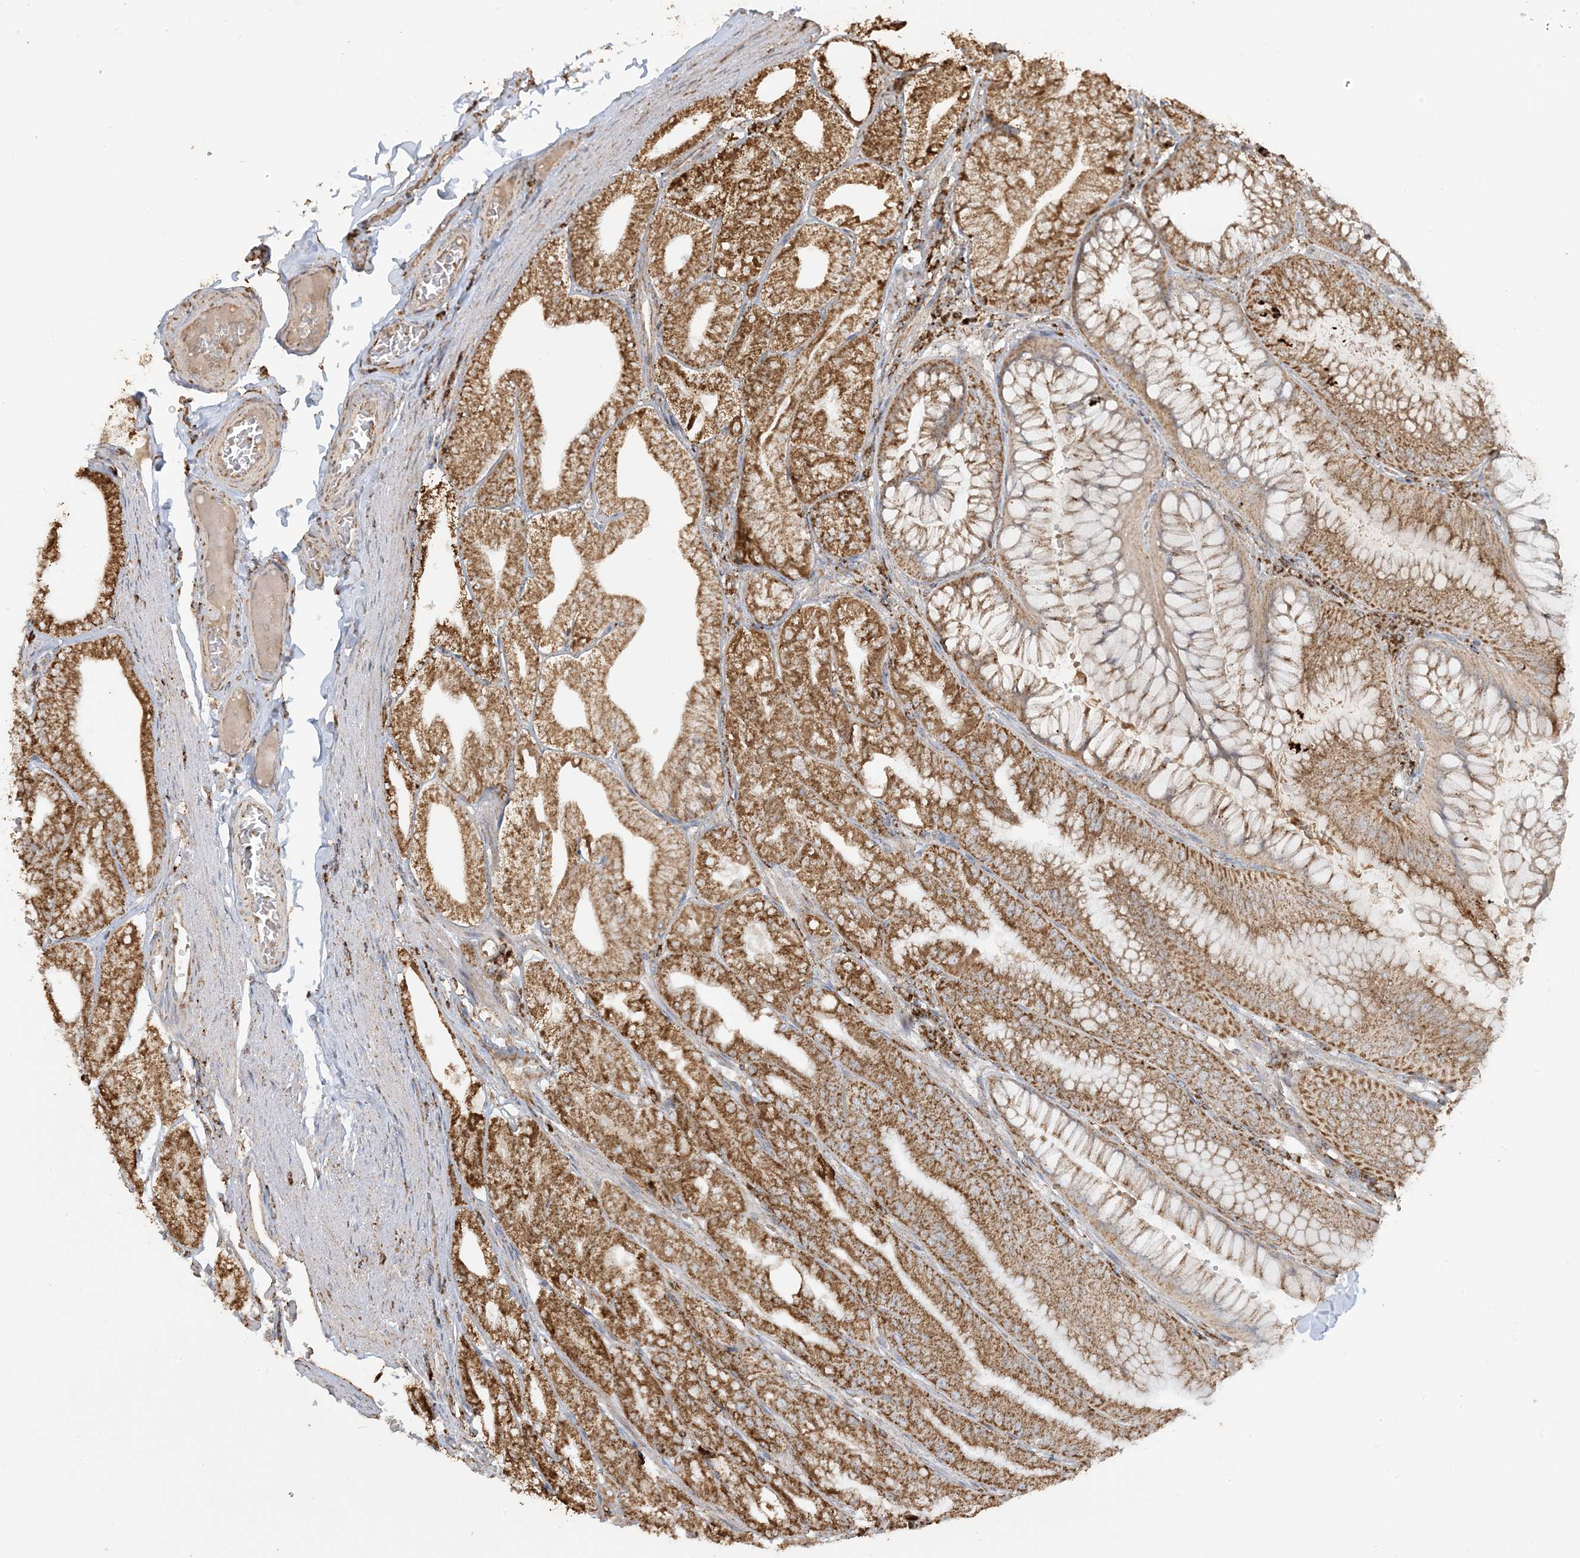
{"staining": {"intensity": "moderate", "quantity": ">75%", "location": "cytoplasmic/membranous"}, "tissue": "stomach", "cell_type": "Glandular cells", "image_type": "normal", "snomed": [{"axis": "morphology", "description": "Normal tissue, NOS"}, {"axis": "topography", "description": "Stomach, lower"}], "caption": "Brown immunohistochemical staining in normal stomach reveals moderate cytoplasmic/membranous expression in approximately >75% of glandular cells. The protein of interest is stained brown, and the nuclei are stained in blue (DAB IHC with brightfield microscopy, high magnification).", "gene": "AGA", "patient": {"sex": "male", "age": 71}}